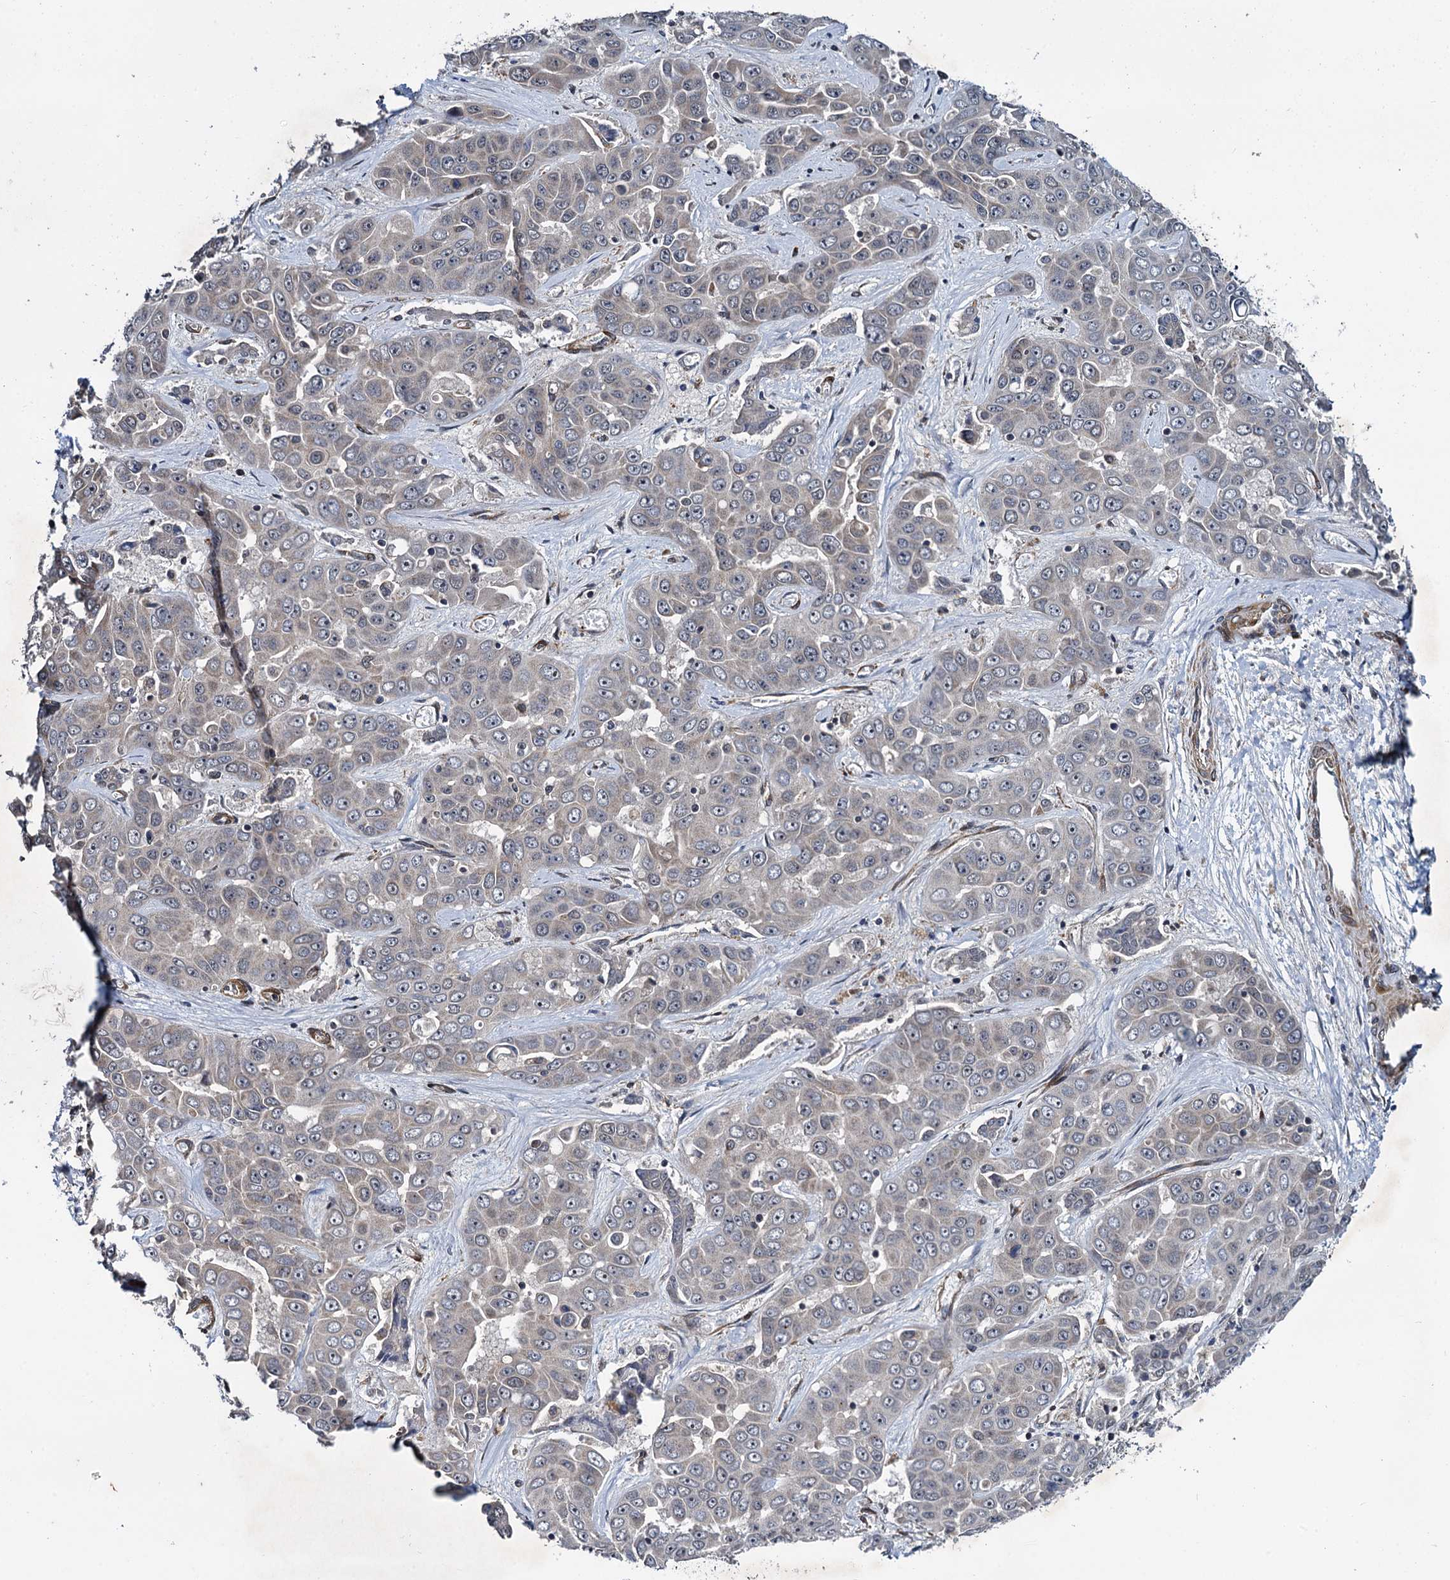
{"staining": {"intensity": "negative", "quantity": "none", "location": "none"}, "tissue": "liver cancer", "cell_type": "Tumor cells", "image_type": "cancer", "snomed": [{"axis": "morphology", "description": "Cholangiocarcinoma"}, {"axis": "topography", "description": "Liver"}], "caption": "A micrograph of cholangiocarcinoma (liver) stained for a protein displays no brown staining in tumor cells.", "gene": "ARHGAP42", "patient": {"sex": "female", "age": 52}}